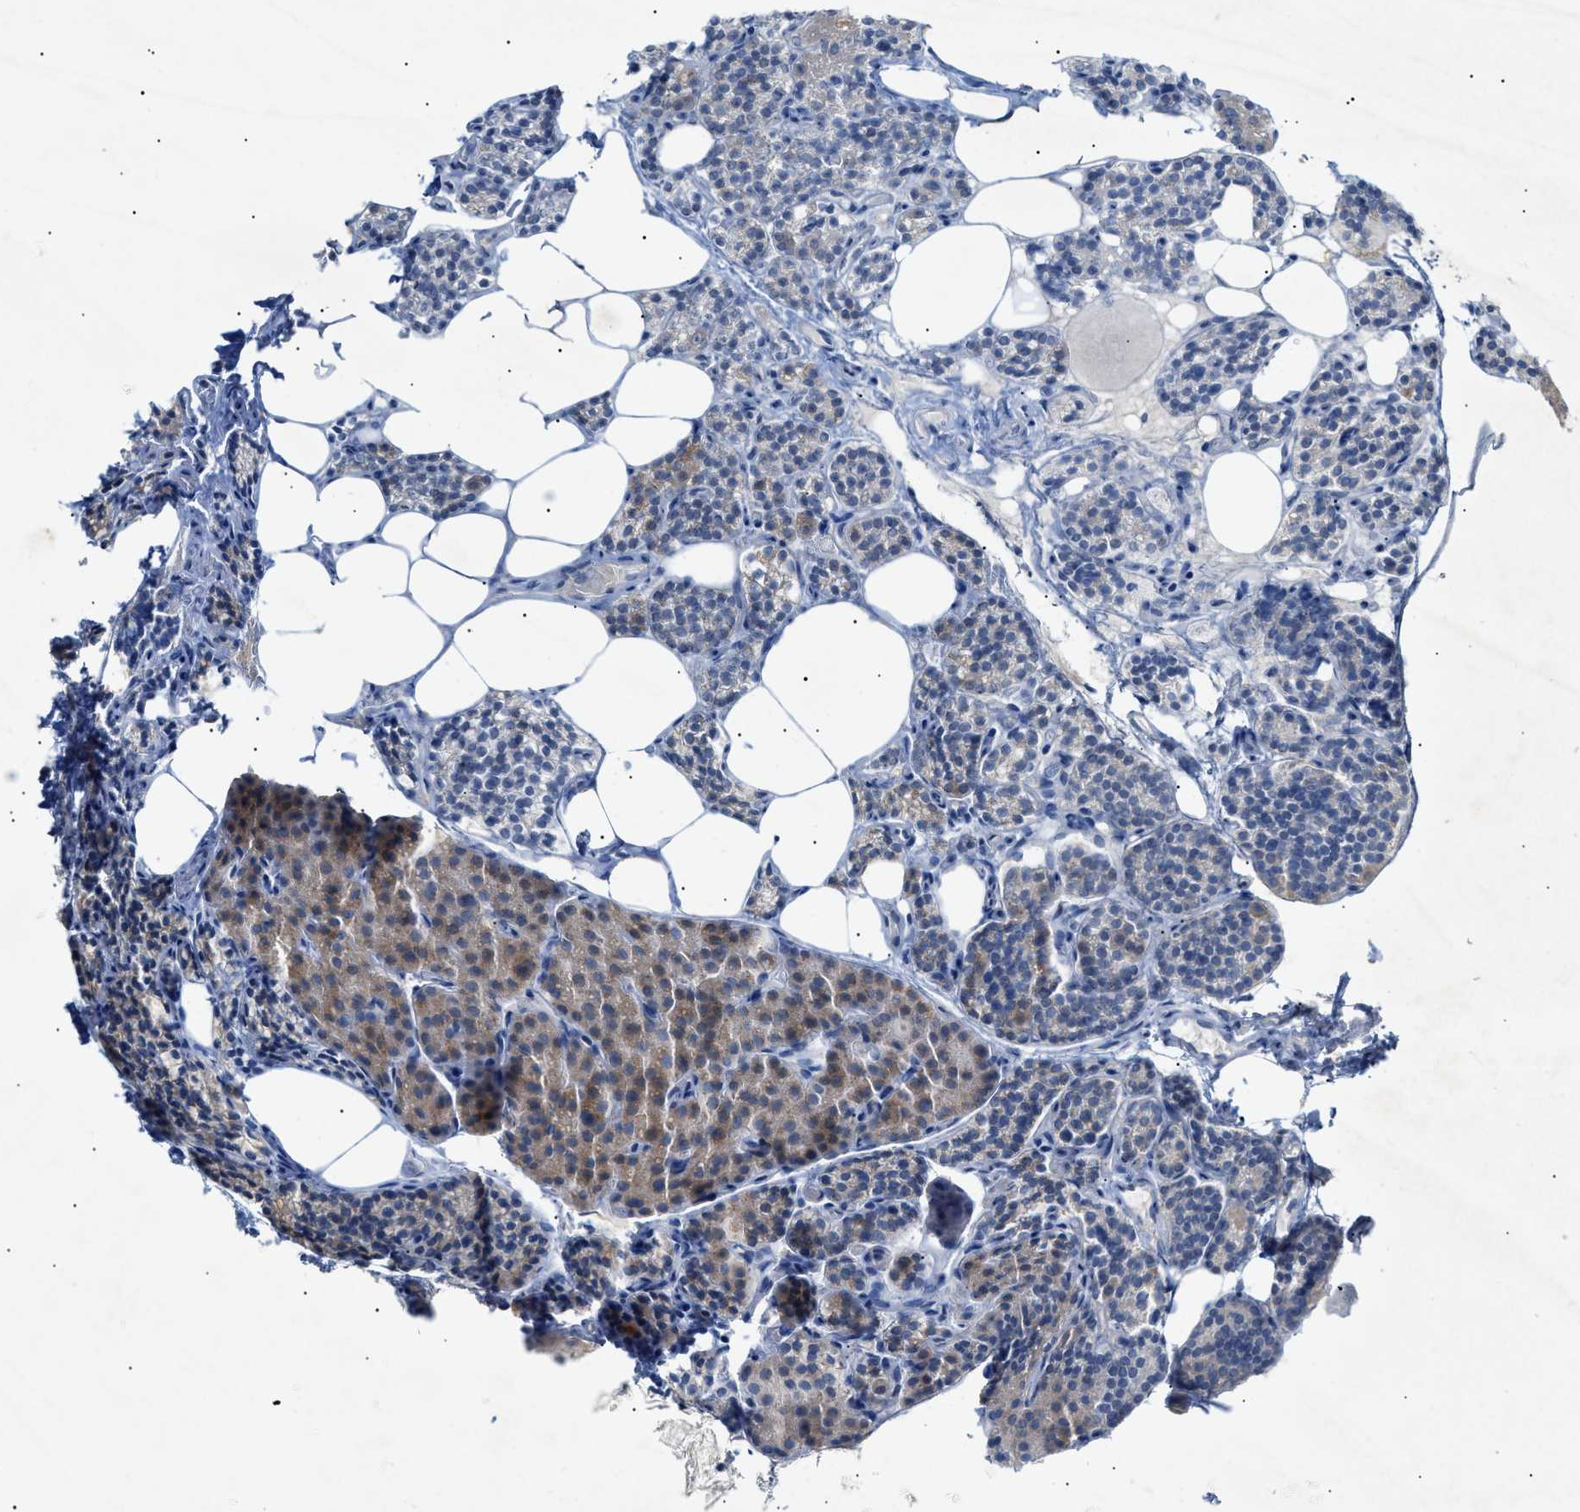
{"staining": {"intensity": "weak", "quantity": "25%-75%", "location": "cytoplasmic/membranous"}, "tissue": "parathyroid gland", "cell_type": "Glandular cells", "image_type": "normal", "snomed": [{"axis": "morphology", "description": "Normal tissue, NOS"}, {"axis": "morphology", "description": "Adenoma, NOS"}, {"axis": "topography", "description": "Parathyroid gland"}], "caption": "DAB (3,3'-diaminobenzidine) immunohistochemical staining of normal parathyroid gland demonstrates weak cytoplasmic/membranous protein positivity in approximately 25%-75% of glandular cells.", "gene": "SLC25A31", "patient": {"sex": "female", "age": 74}}